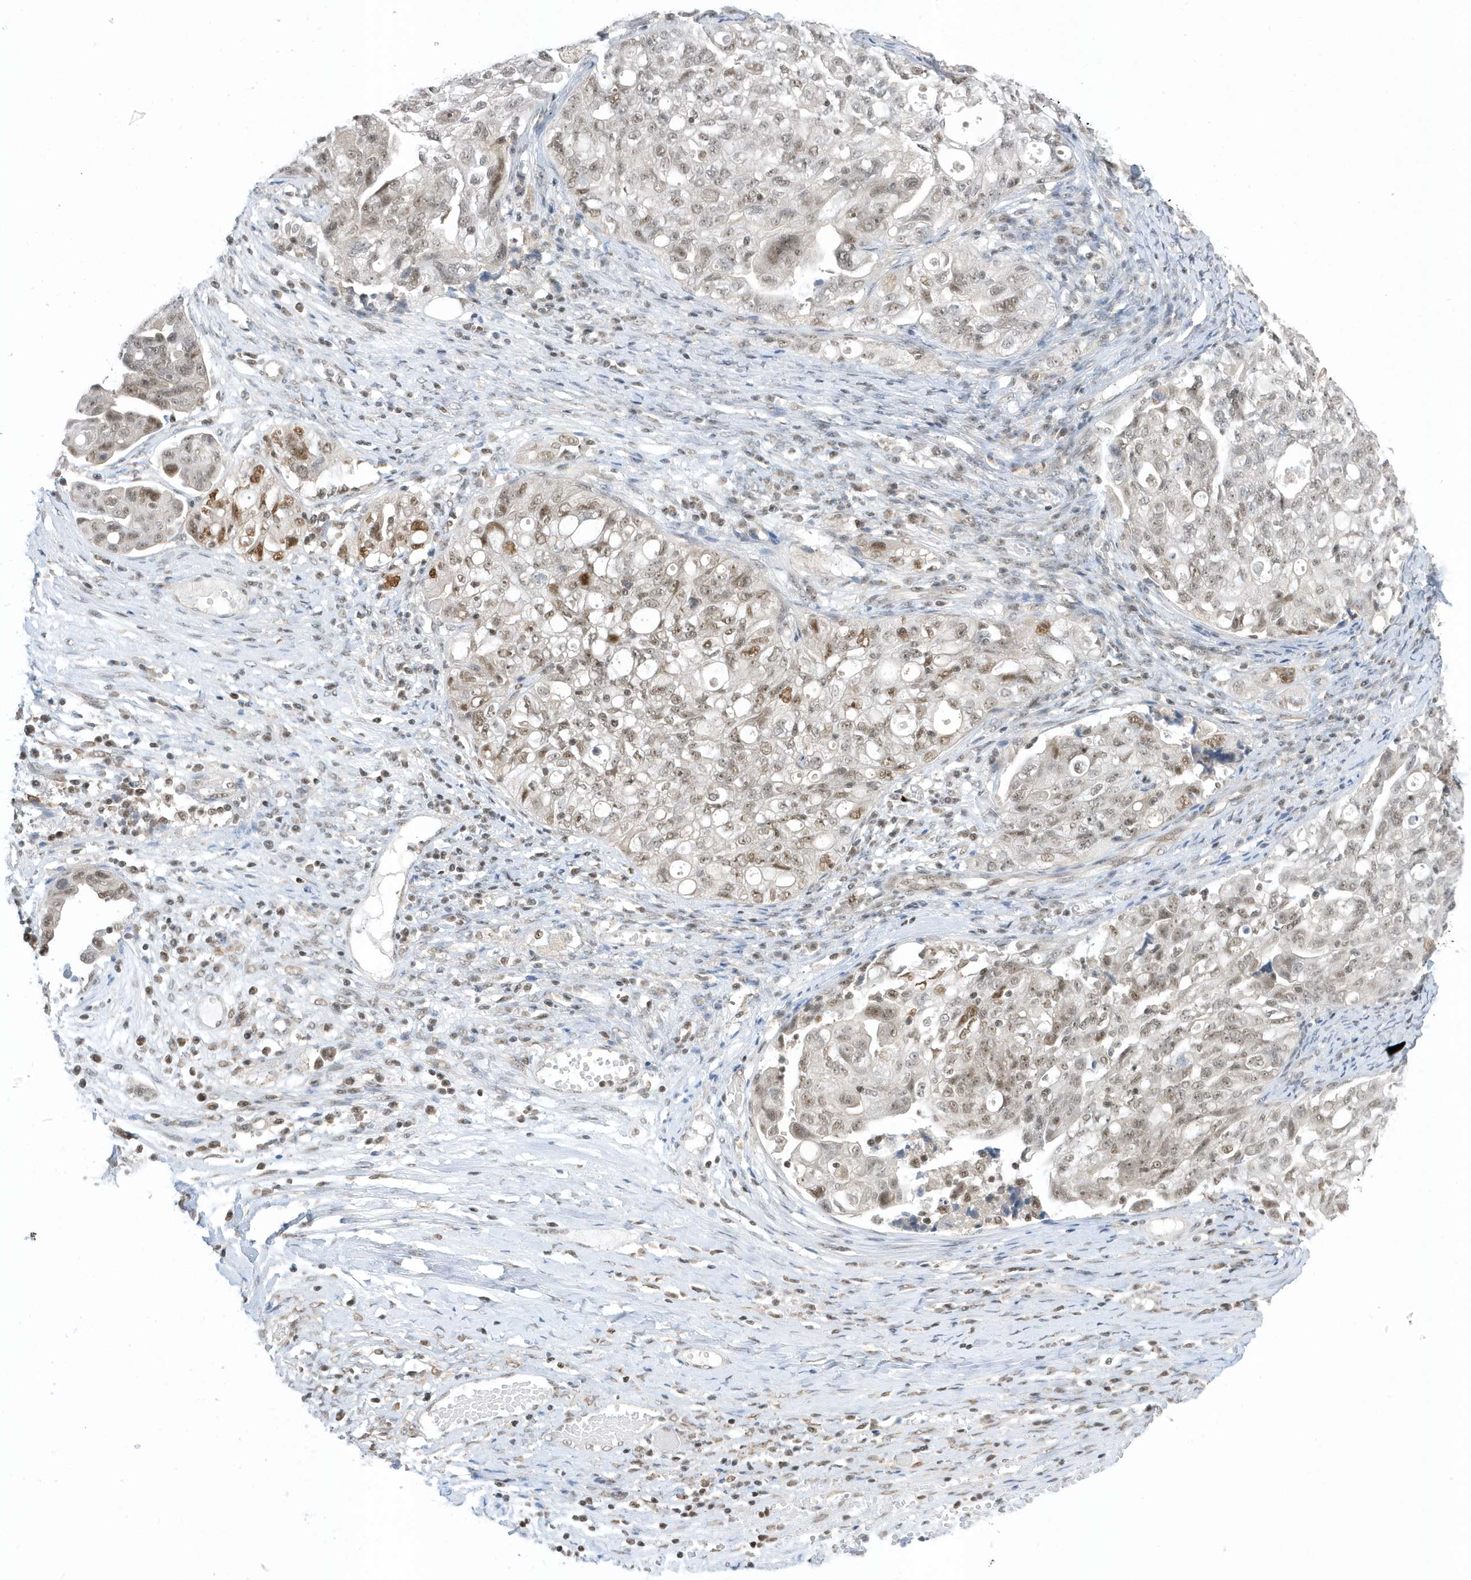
{"staining": {"intensity": "moderate", "quantity": "<25%", "location": "nuclear"}, "tissue": "ovarian cancer", "cell_type": "Tumor cells", "image_type": "cancer", "snomed": [{"axis": "morphology", "description": "Carcinoma, NOS"}, {"axis": "morphology", "description": "Cystadenocarcinoma, serous, NOS"}, {"axis": "topography", "description": "Ovary"}], "caption": "Ovarian cancer (serous cystadenocarcinoma) tissue demonstrates moderate nuclear expression in about <25% of tumor cells", "gene": "ZNF740", "patient": {"sex": "female", "age": 69}}